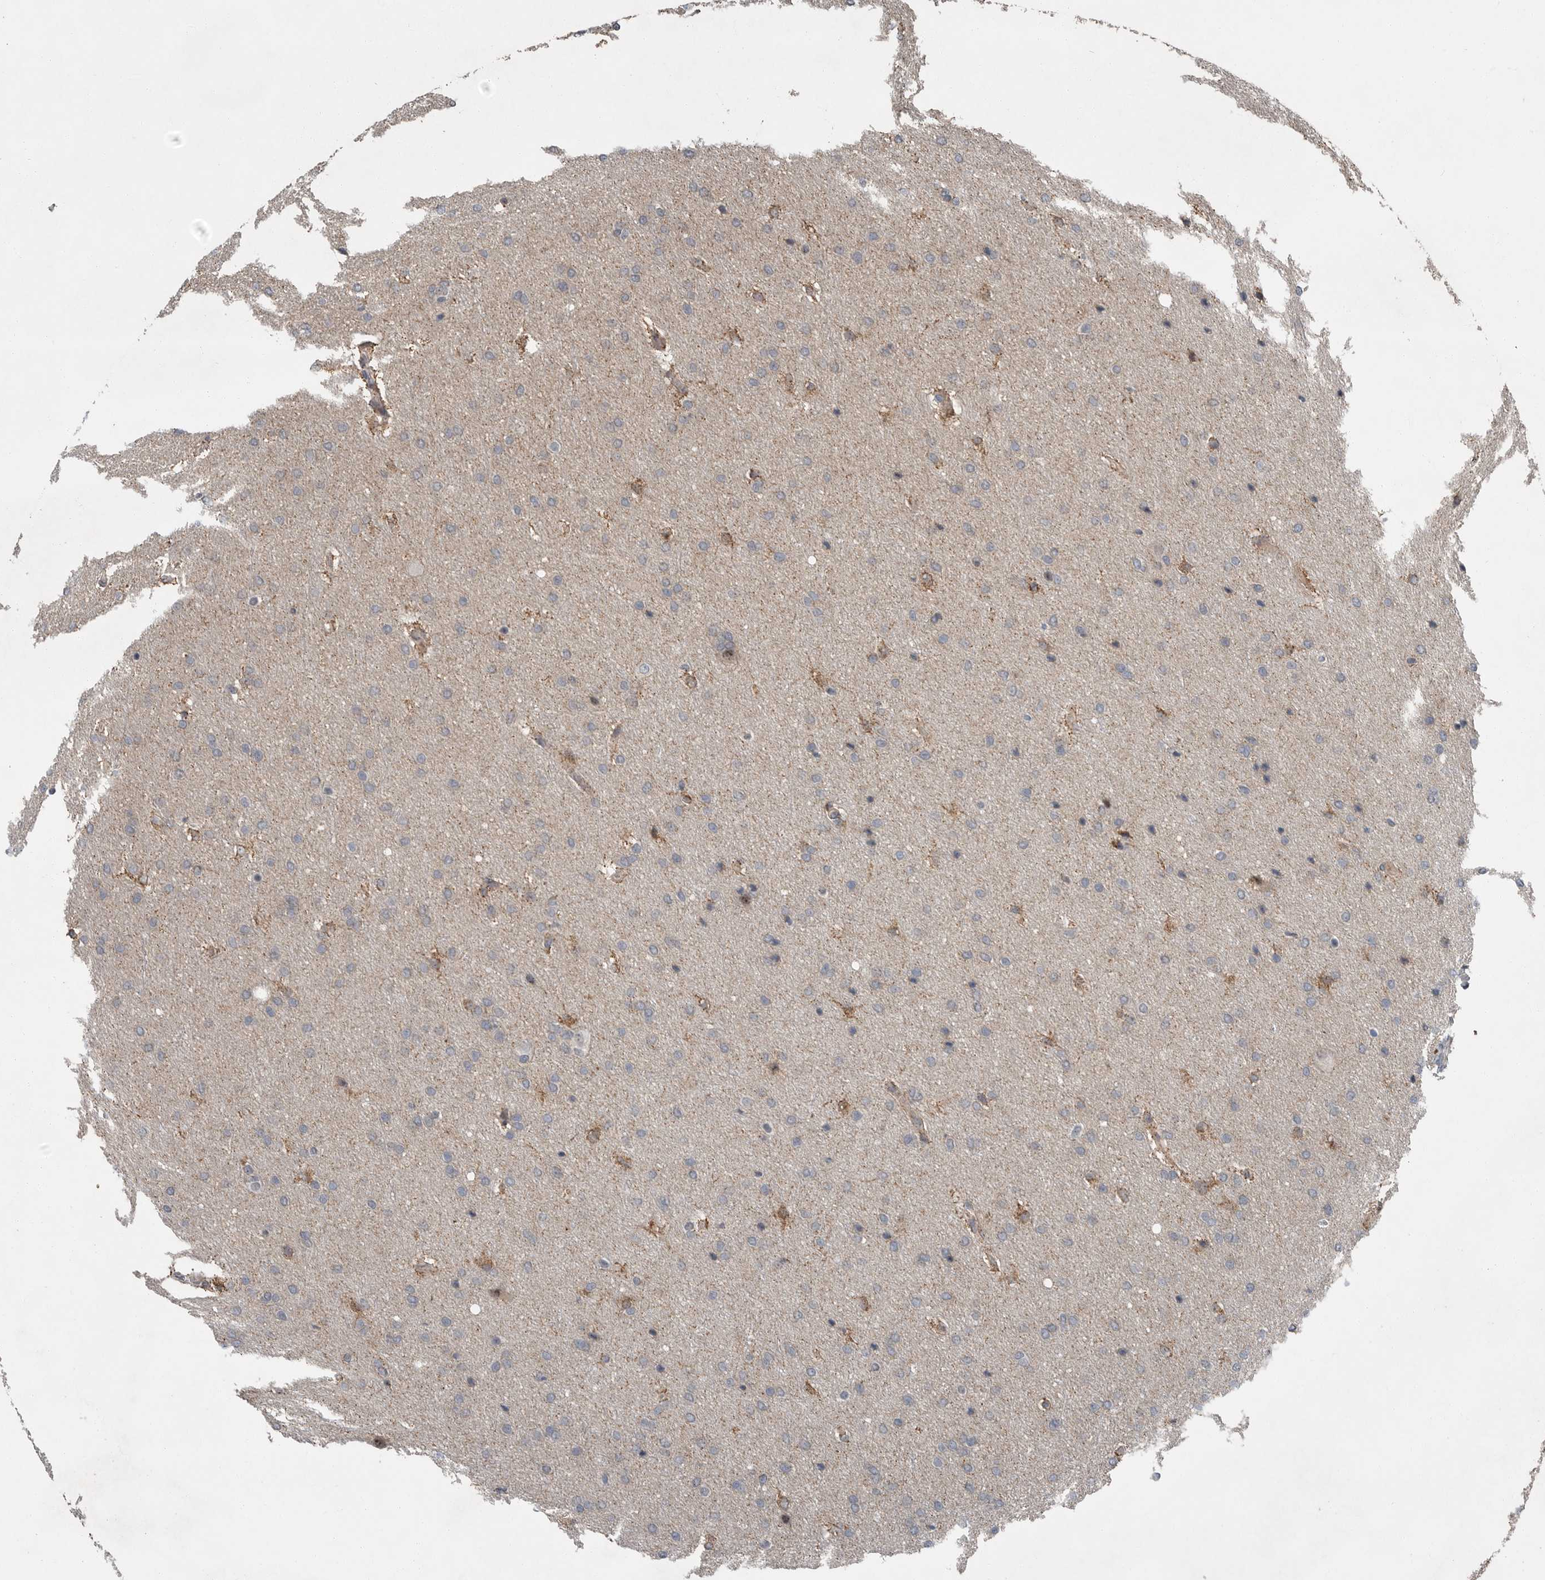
{"staining": {"intensity": "negative", "quantity": "none", "location": "none"}, "tissue": "glioma", "cell_type": "Tumor cells", "image_type": "cancer", "snomed": [{"axis": "morphology", "description": "Glioma, malignant, Low grade"}, {"axis": "topography", "description": "Brain"}], "caption": "The micrograph displays no significant expression in tumor cells of glioma.", "gene": "SCP2", "patient": {"sex": "female", "age": 37}}